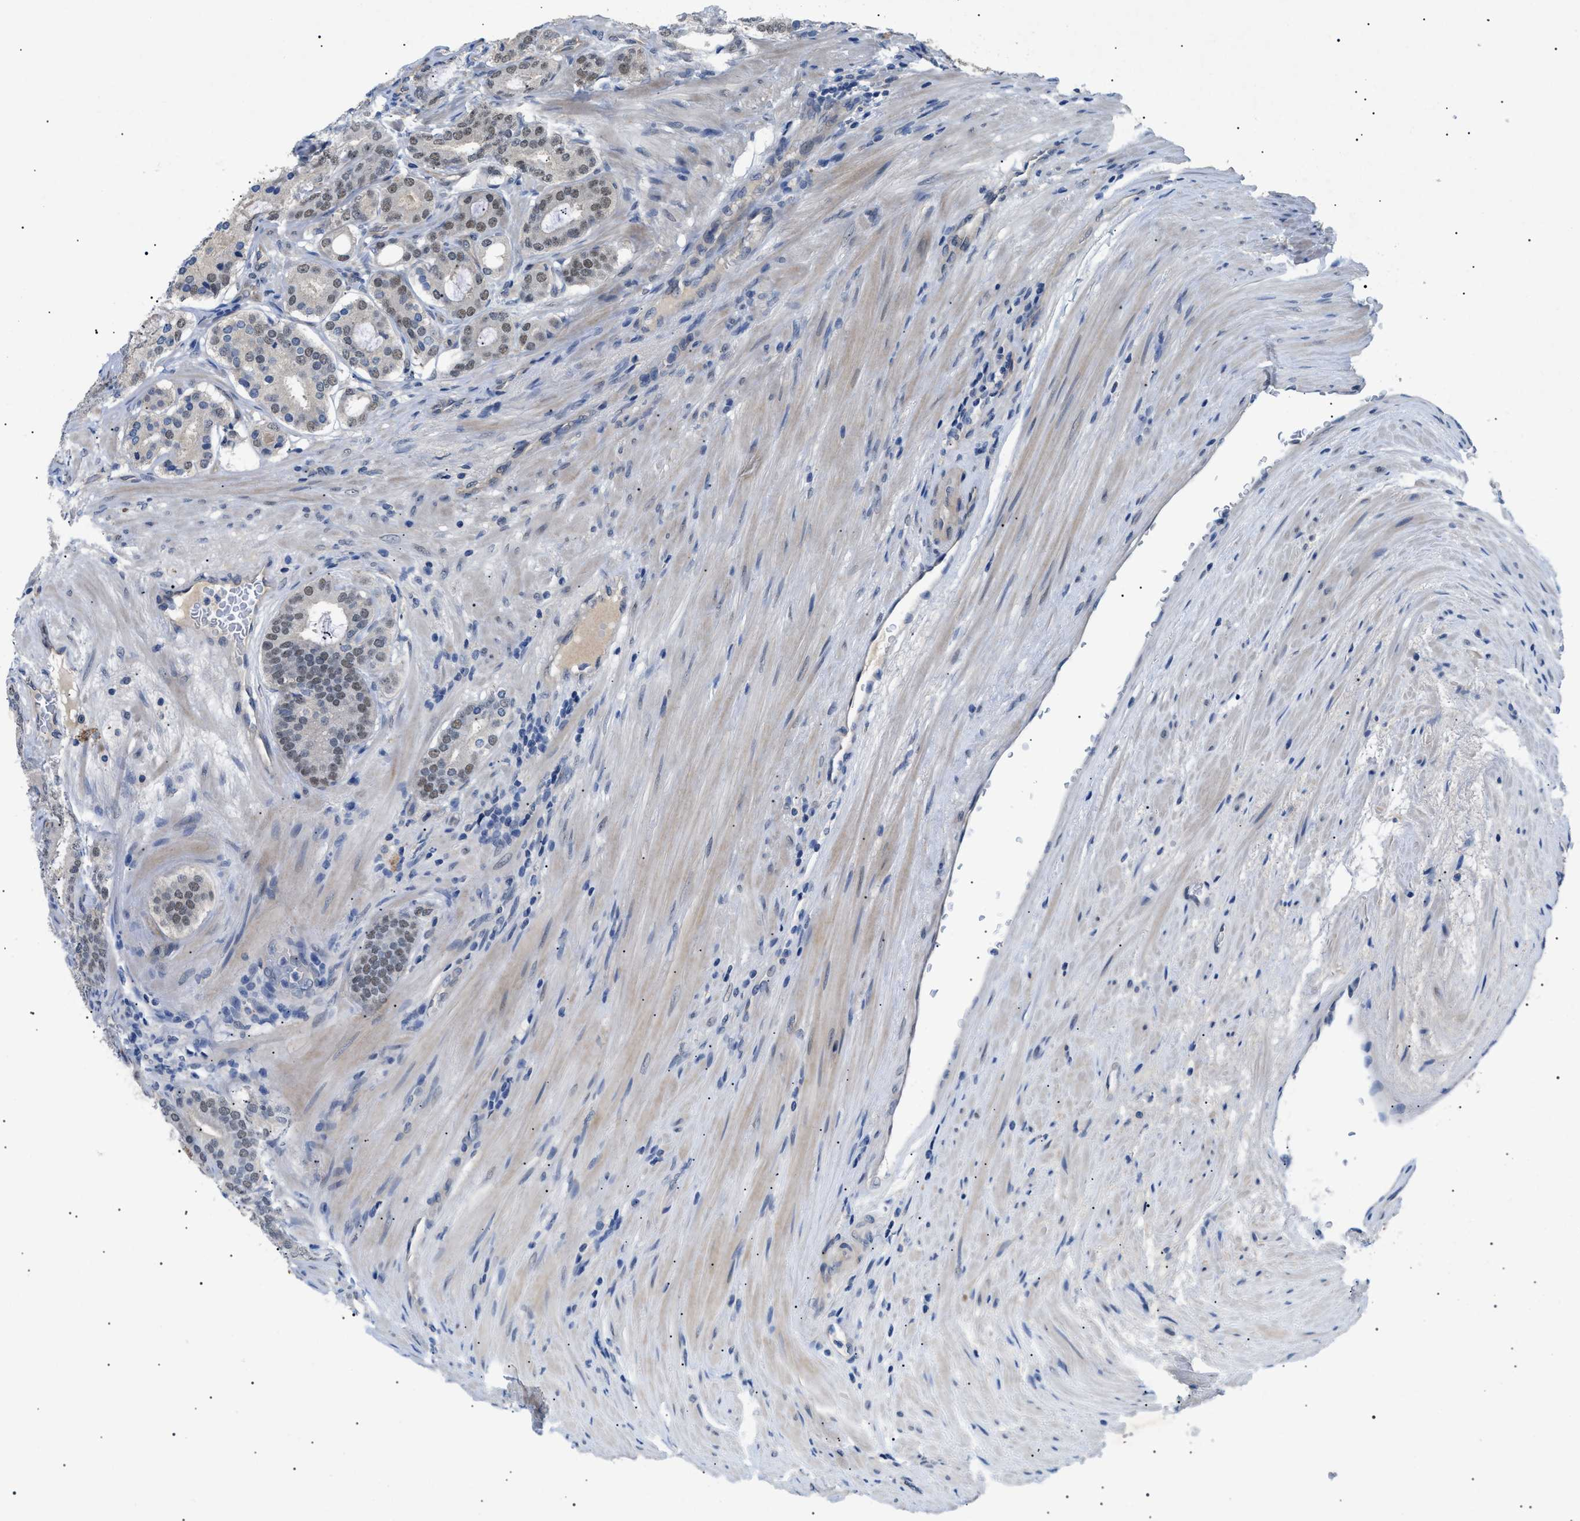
{"staining": {"intensity": "weak", "quantity": "25%-75%", "location": "nuclear"}, "tissue": "prostate cancer", "cell_type": "Tumor cells", "image_type": "cancer", "snomed": [{"axis": "morphology", "description": "Adenocarcinoma, High grade"}, {"axis": "topography", "description": "Prostate"}], "caption": "Weak nuclear protein positivity is seen in about 25%-75% of tumor cells in prostate cancer (high-grade adenocarcinoma).", "gene": "CRCP", "patient": {"sex": "male", "age": 60}}